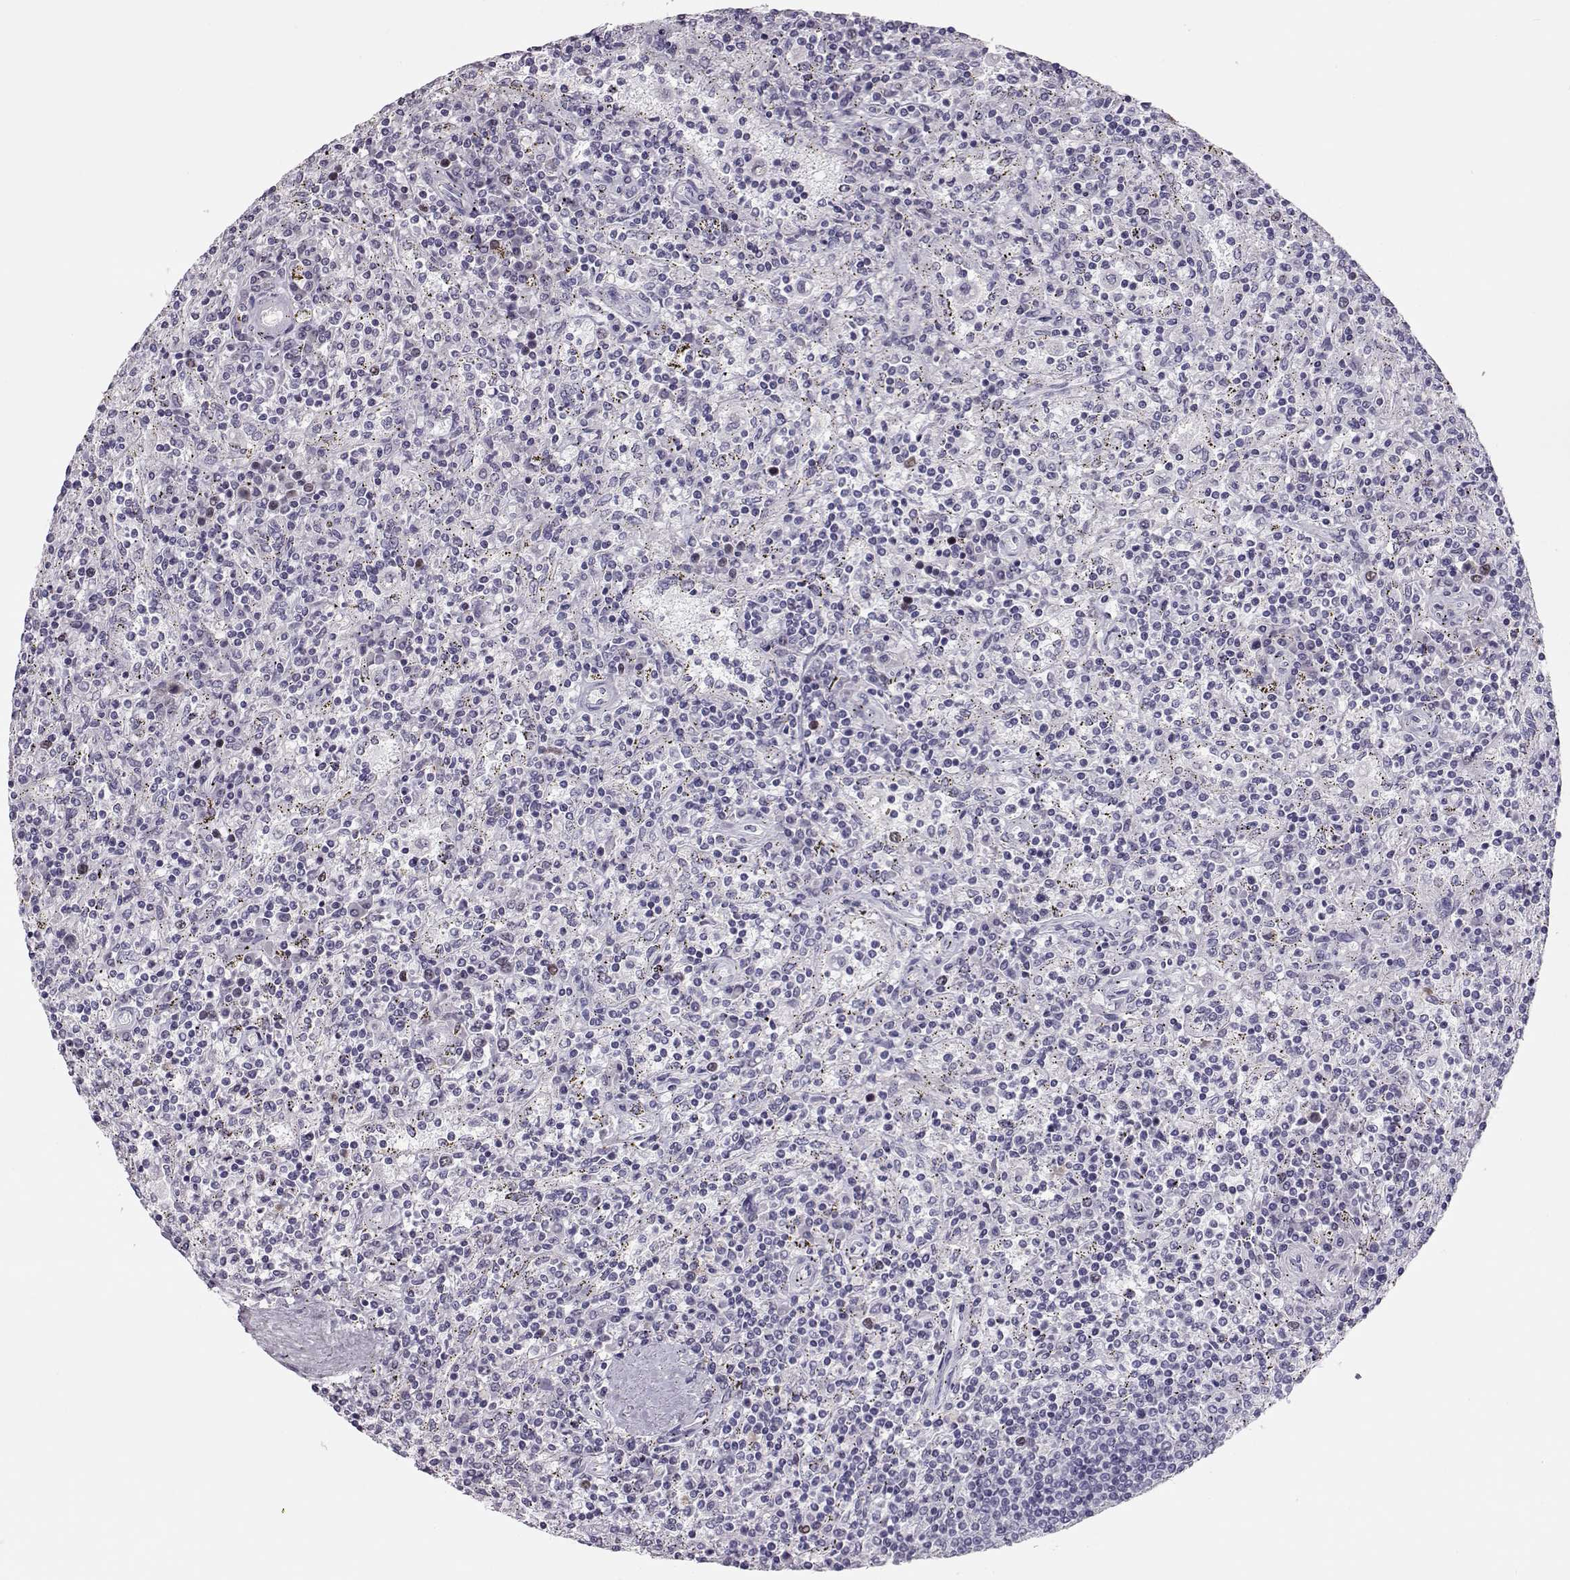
{"staining": {"intensity": "negative", "quantity": "none", "location": "none"}, "tissue": "lymphoma", "cell_type": "Tumor cells", "image_type": "cancer", "snomed": [{"axis": "morphology", "description": "Malignant lymphoma, non-Hodgkin's type, Low grade"}, {"axis": "topography", "description": "Spleen"}], "caption": "The image reveals no staining of tumor cells in lymphoma.", "gene": "SGO1", "patient": {"sex": "male", "age": 62}}